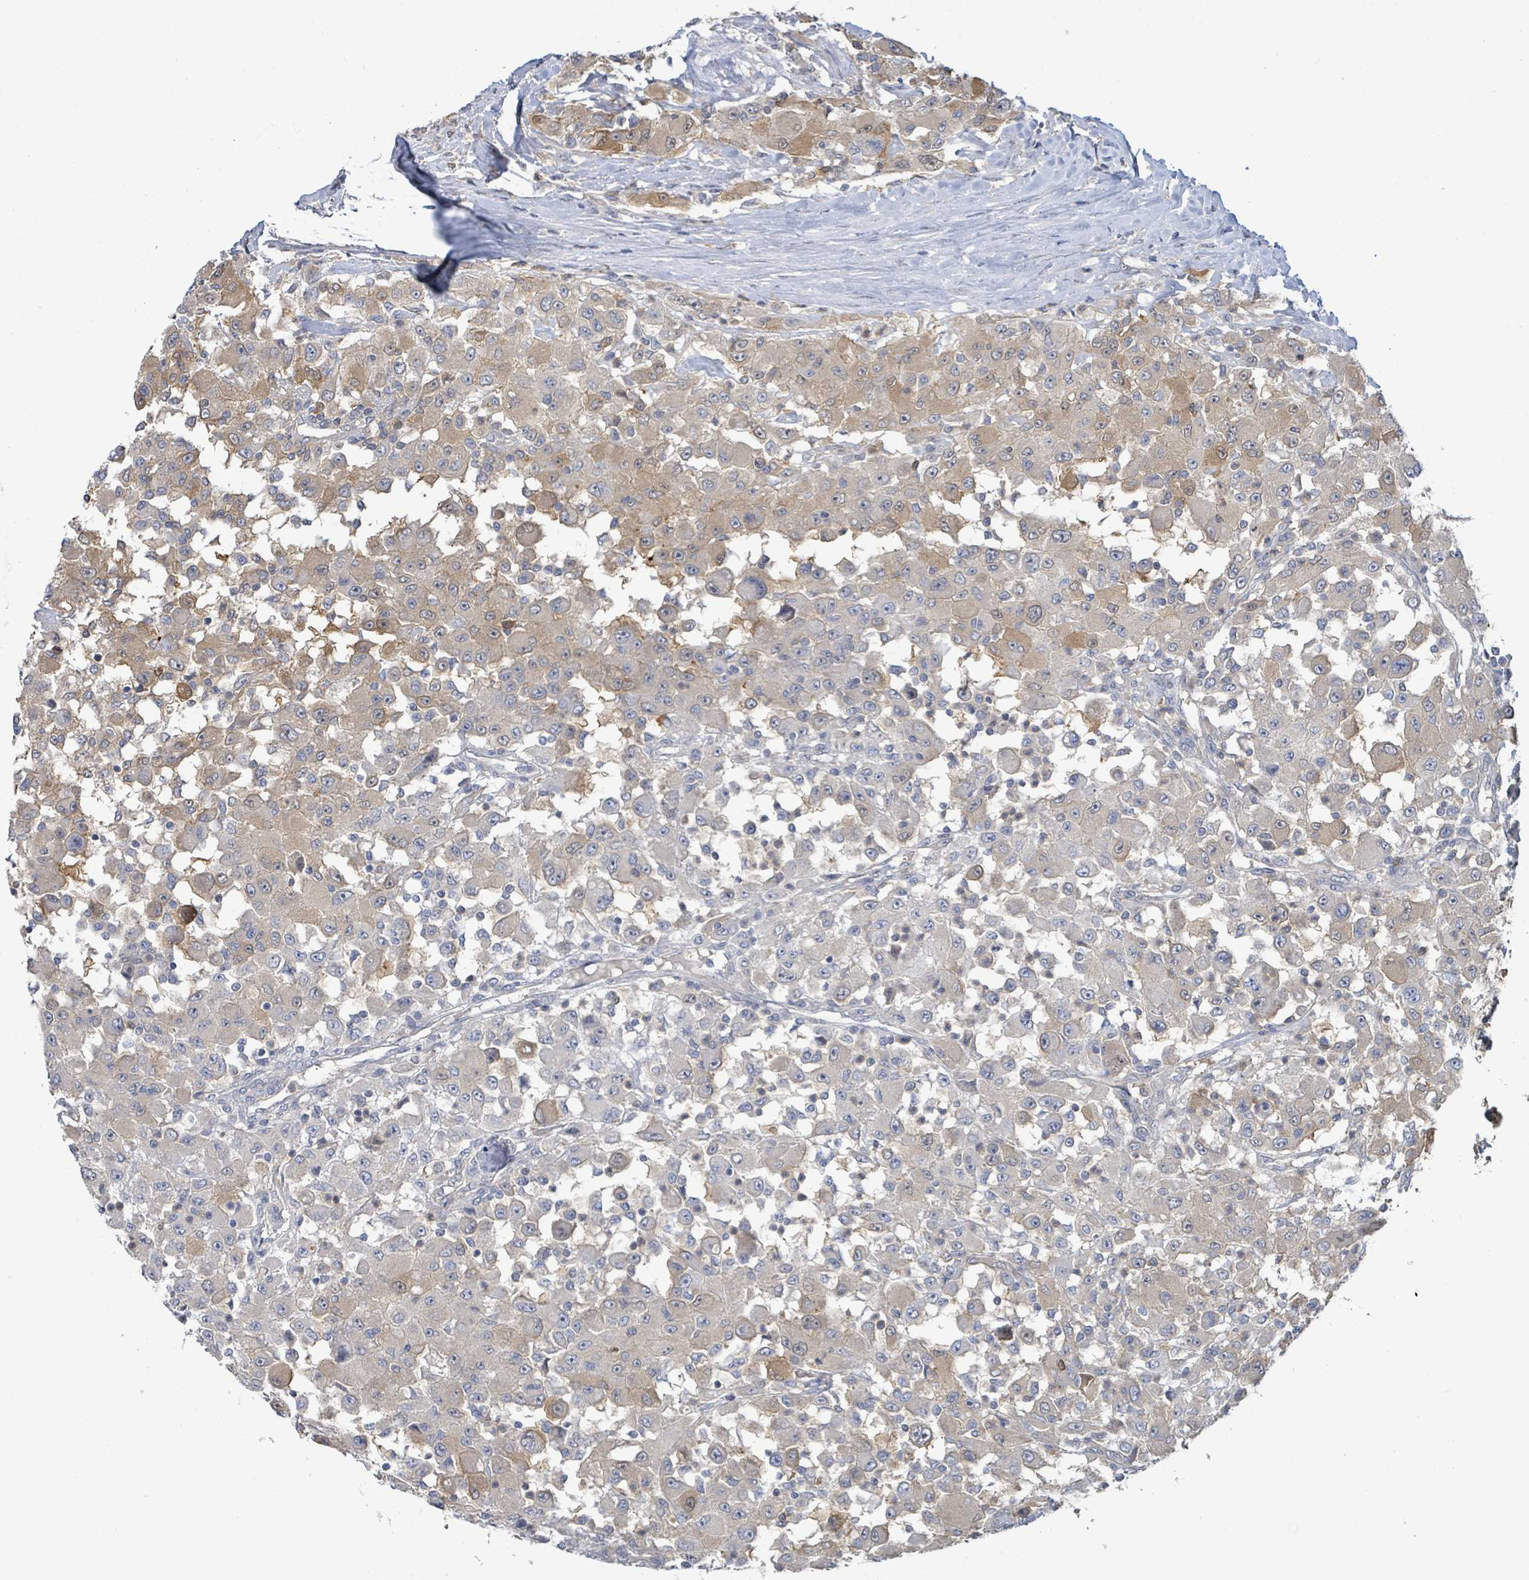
{"staining": {"intensity": "weak", "quantity": "<25%", "location": "cytoplasmic/membranous"}, "tissue": "renal cancer", "cell_type": "Tumor cells", "image_type": "cancer", "snomed": [{"axis": "morphology", "description": "Adenocarcinoma, NOS"}, {"axis": "topography", "description": "Kidney"}], "caption": "Immunohistochemical staining of human renal adenocarcinoma exhibits no significant positivity in tumor cells.", "gene": "PGAM1", "patient": {"sex": "female", "age": 67}}